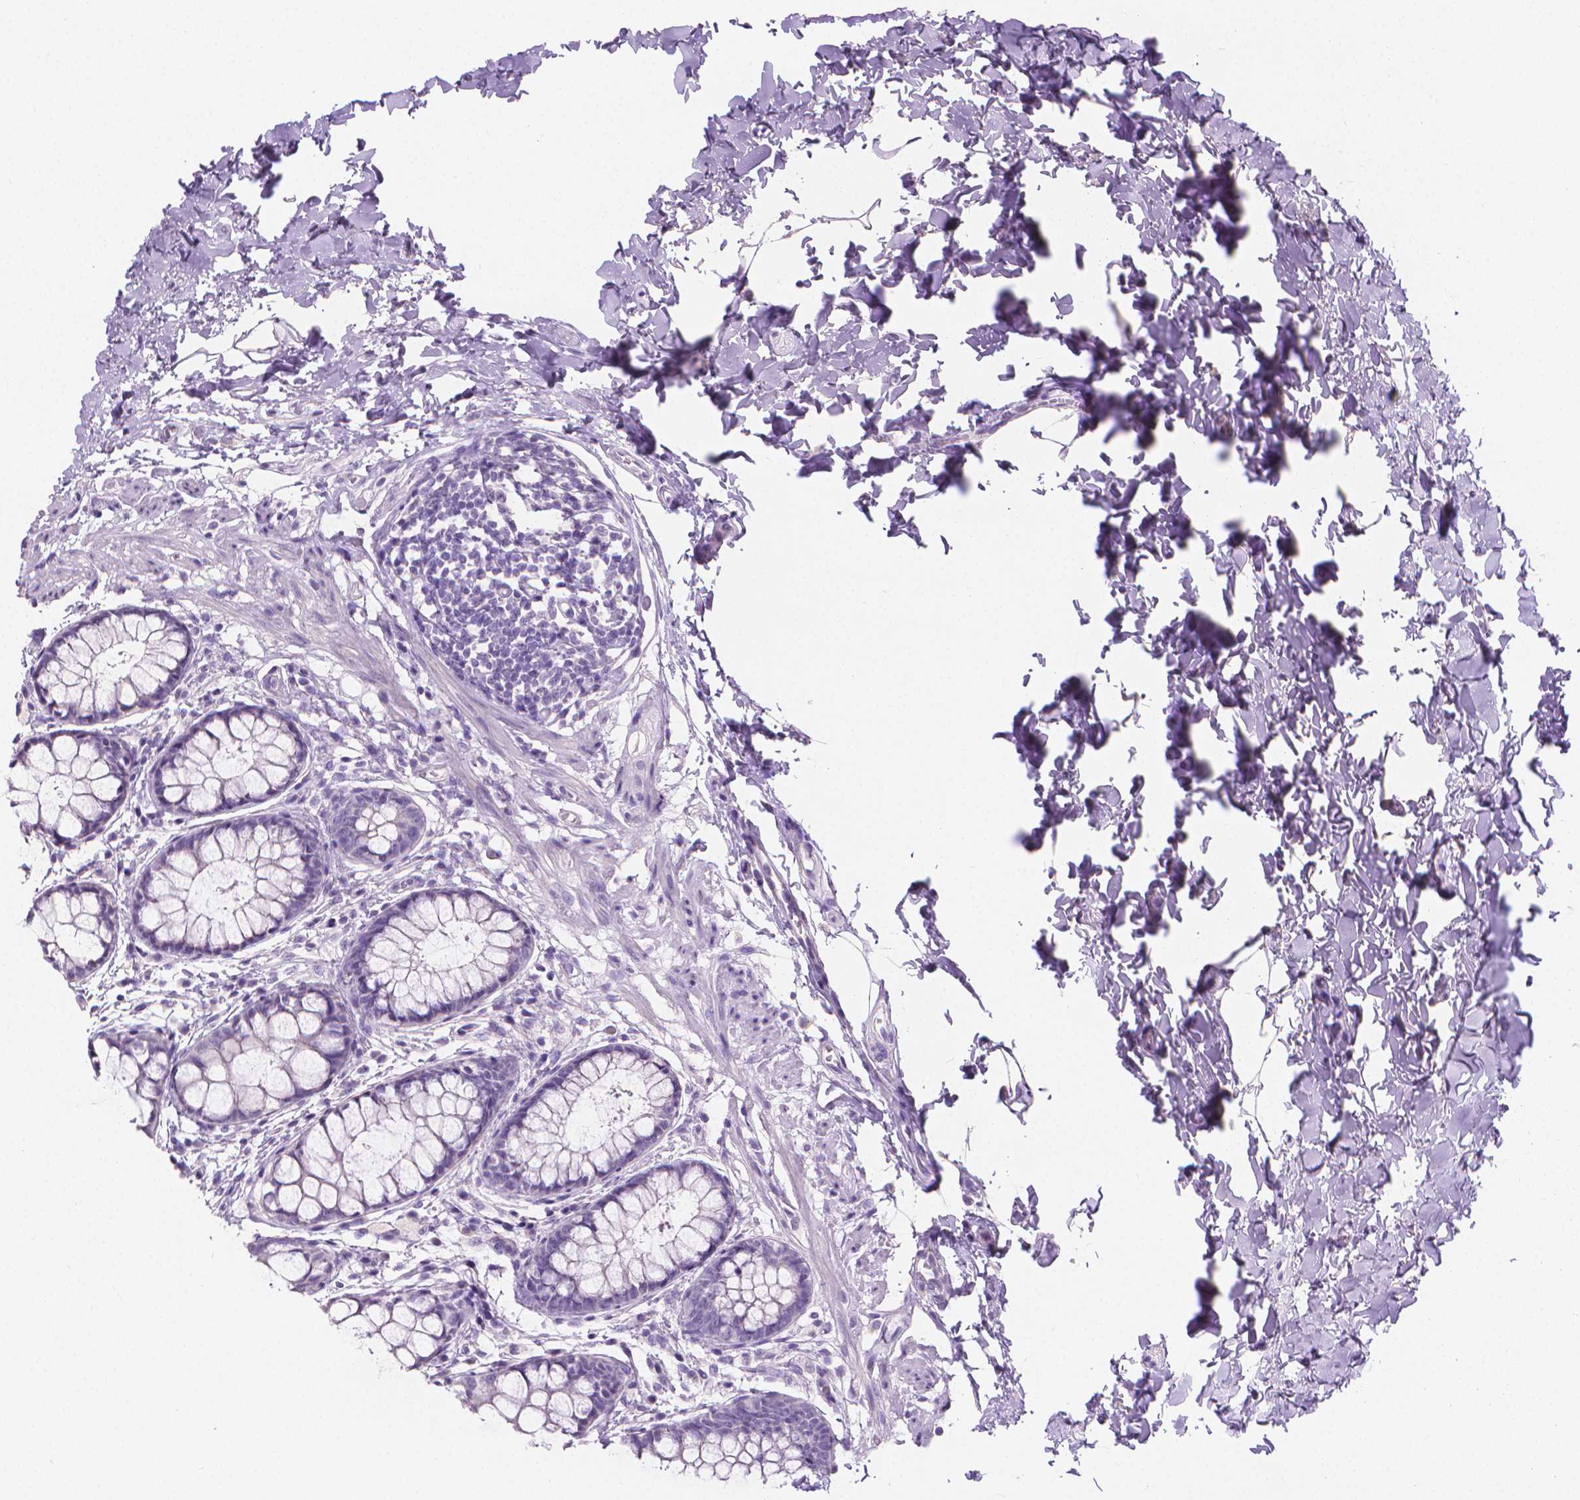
{"staining": {"intensity": "negative", "quantity": "none", "location": "none"}, "tissue": "rectum", "cell_type": "Glandular cells", "image_type": "normal", "snomed": [{"axis": "morphology", "description": "Normal tissue, NOS"}, {"axis": "topography", "description": "Rectum"}], "caption": "This is an immunohistochemistry (IHC) photomicrograph of benign human rectum. There is no positivity in glandular cells.", "gene": "TNNI2", "patient": {"sex": "female", "age": 62}}